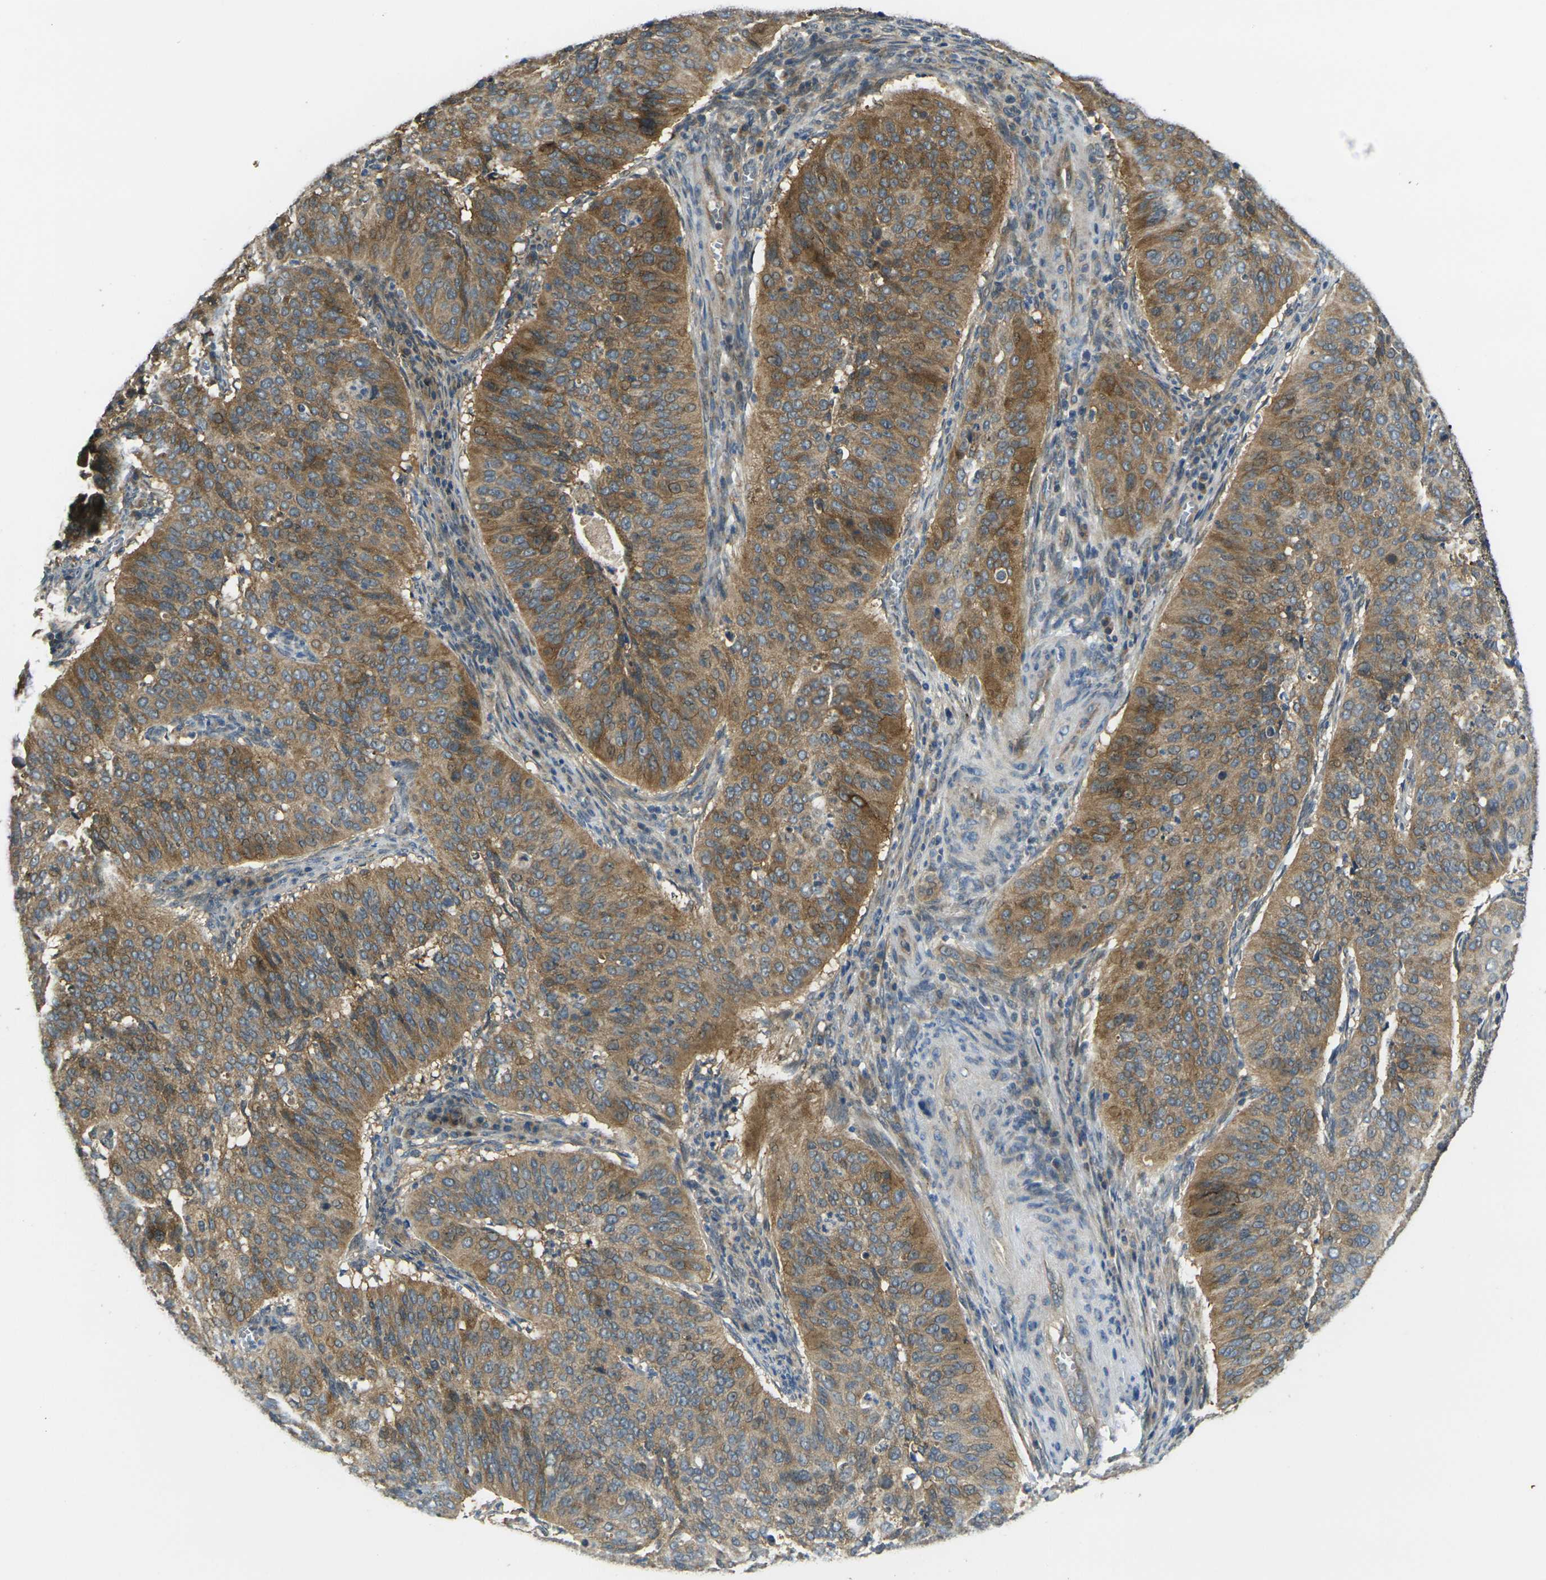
{"staining": {"intensity": "moderate", "quantity": ">75%", "location": "cytoplasmic/membranous"}, "tissue": "cervical cancer", "cell_type": "Tumor cells", "image_type": "cancer", "snomed": [{"axis": "morphology", "description": "Normal tissue, NOS"}, {"axis": "morphology", "description": "Squamous cell carcinoma, NOS"}, {"axis": "topography", "description": "Cervix"}], "caption": "Cervical cancer stained with DAB (3,3'-diaminobenzidine) immunohistochemistry reveals medium levels of moderate cytoplasmic/membranous expression in about >75% of tumor cells.", "gene": "GNA12", "patient": {"sex": "female", "age": 39}}